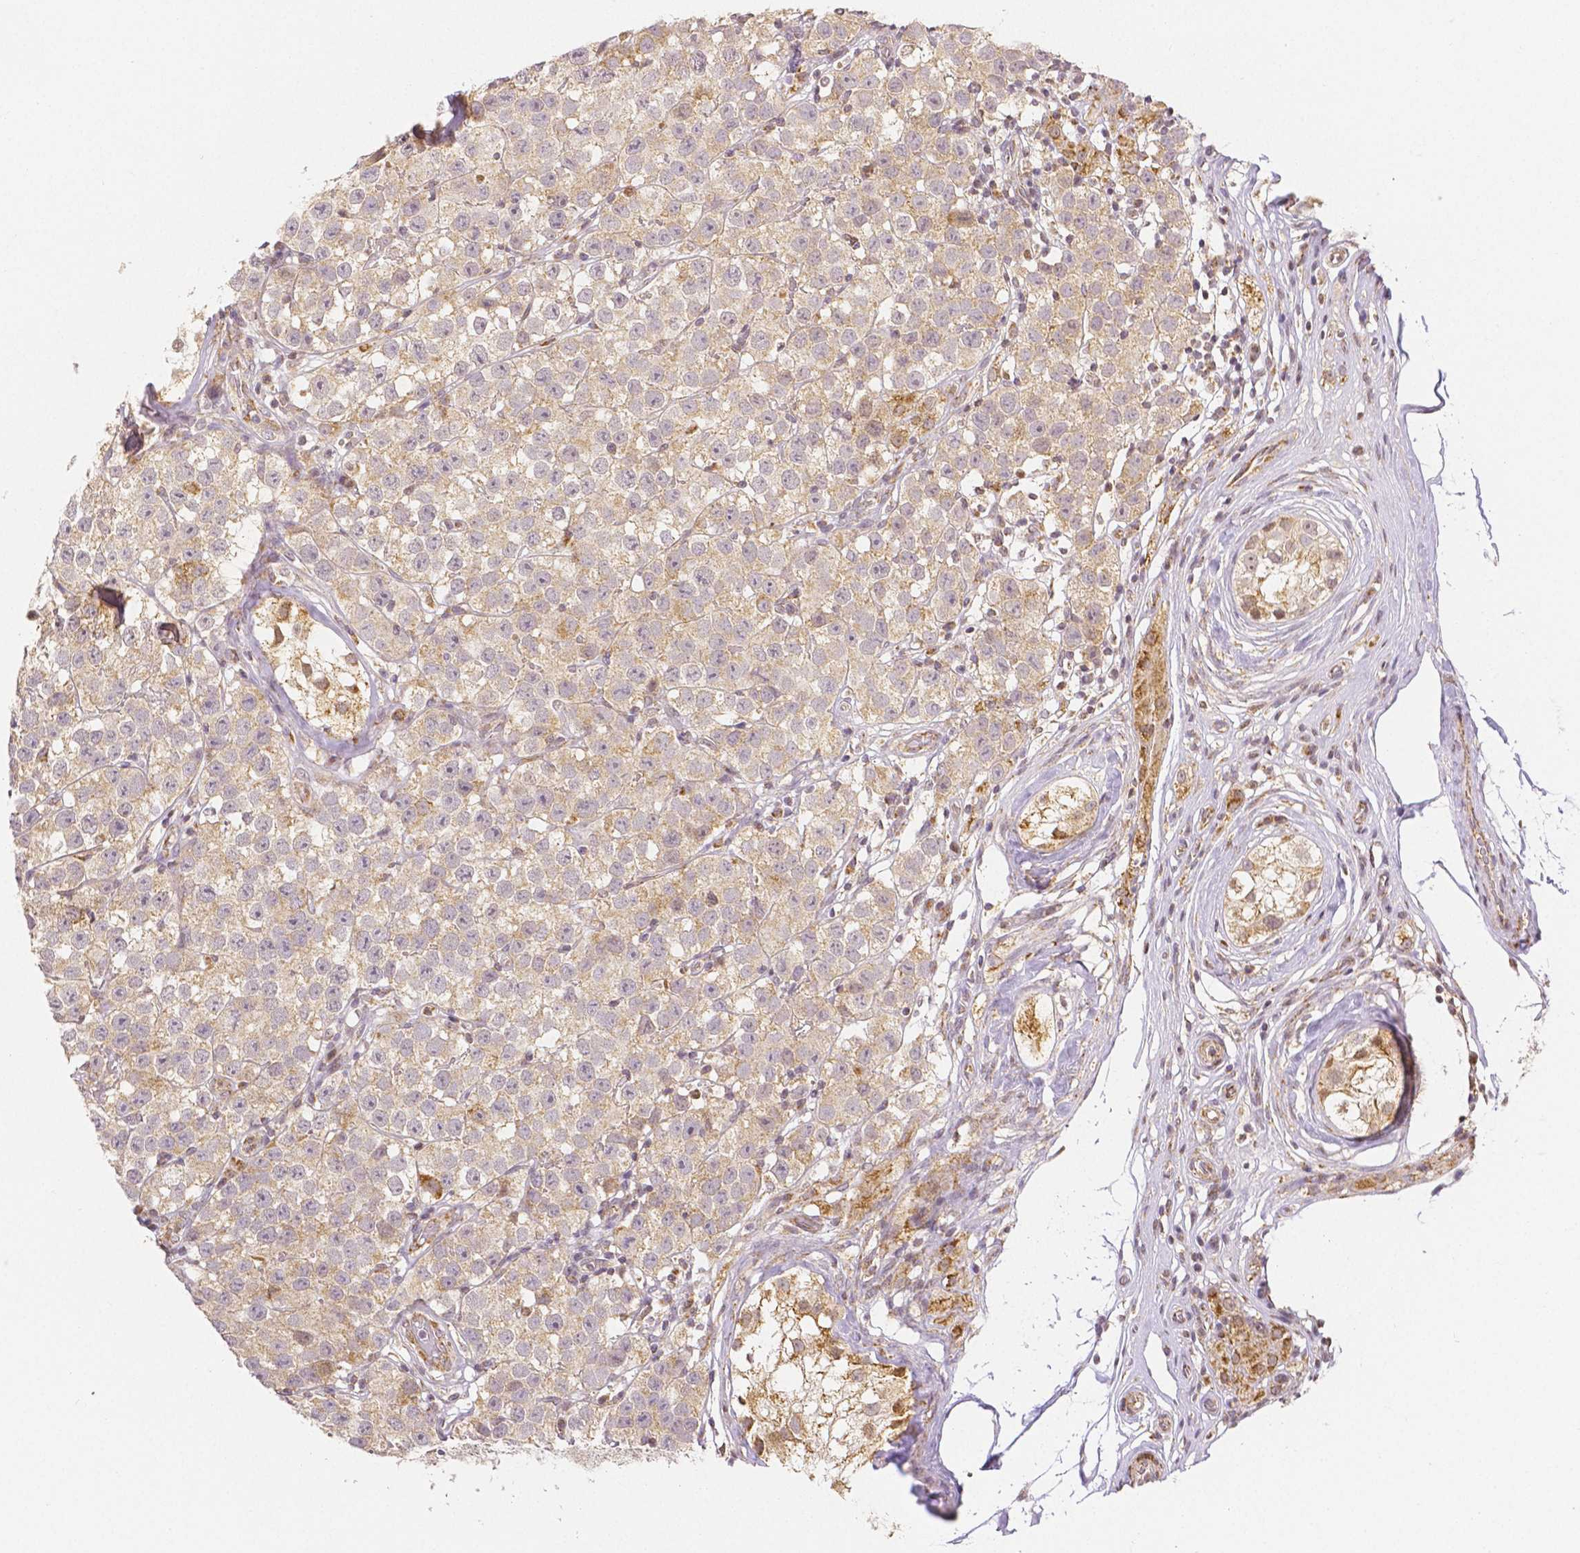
{"staining": {"intensity": "weak", "quantity": ">75%", "location": "cytoplasmic/membranous"}, "tissue": "testis cancer", "cell_type": "Tumor cells", "image_type": "cancer", "snomed": [{"axis": "morphology", "description": "Seminoma, NOS"}, {"axis": "topography", "description": "Testis"}], "caption": "IHC staining of testis cancer, which shows low levels of weak cytoplasmic/membranous staining in about >75% of tumor cells indicating weak cytoplasmic/membranous protein positivity. The staining was performed using DAB (3,3'-diaminobenzidine) (brown) for protein detection and nuclei were counterstained in hematoxylin (blue).", "gene": "RHOT1", "patient": {"sex": "male", "age": 34}}